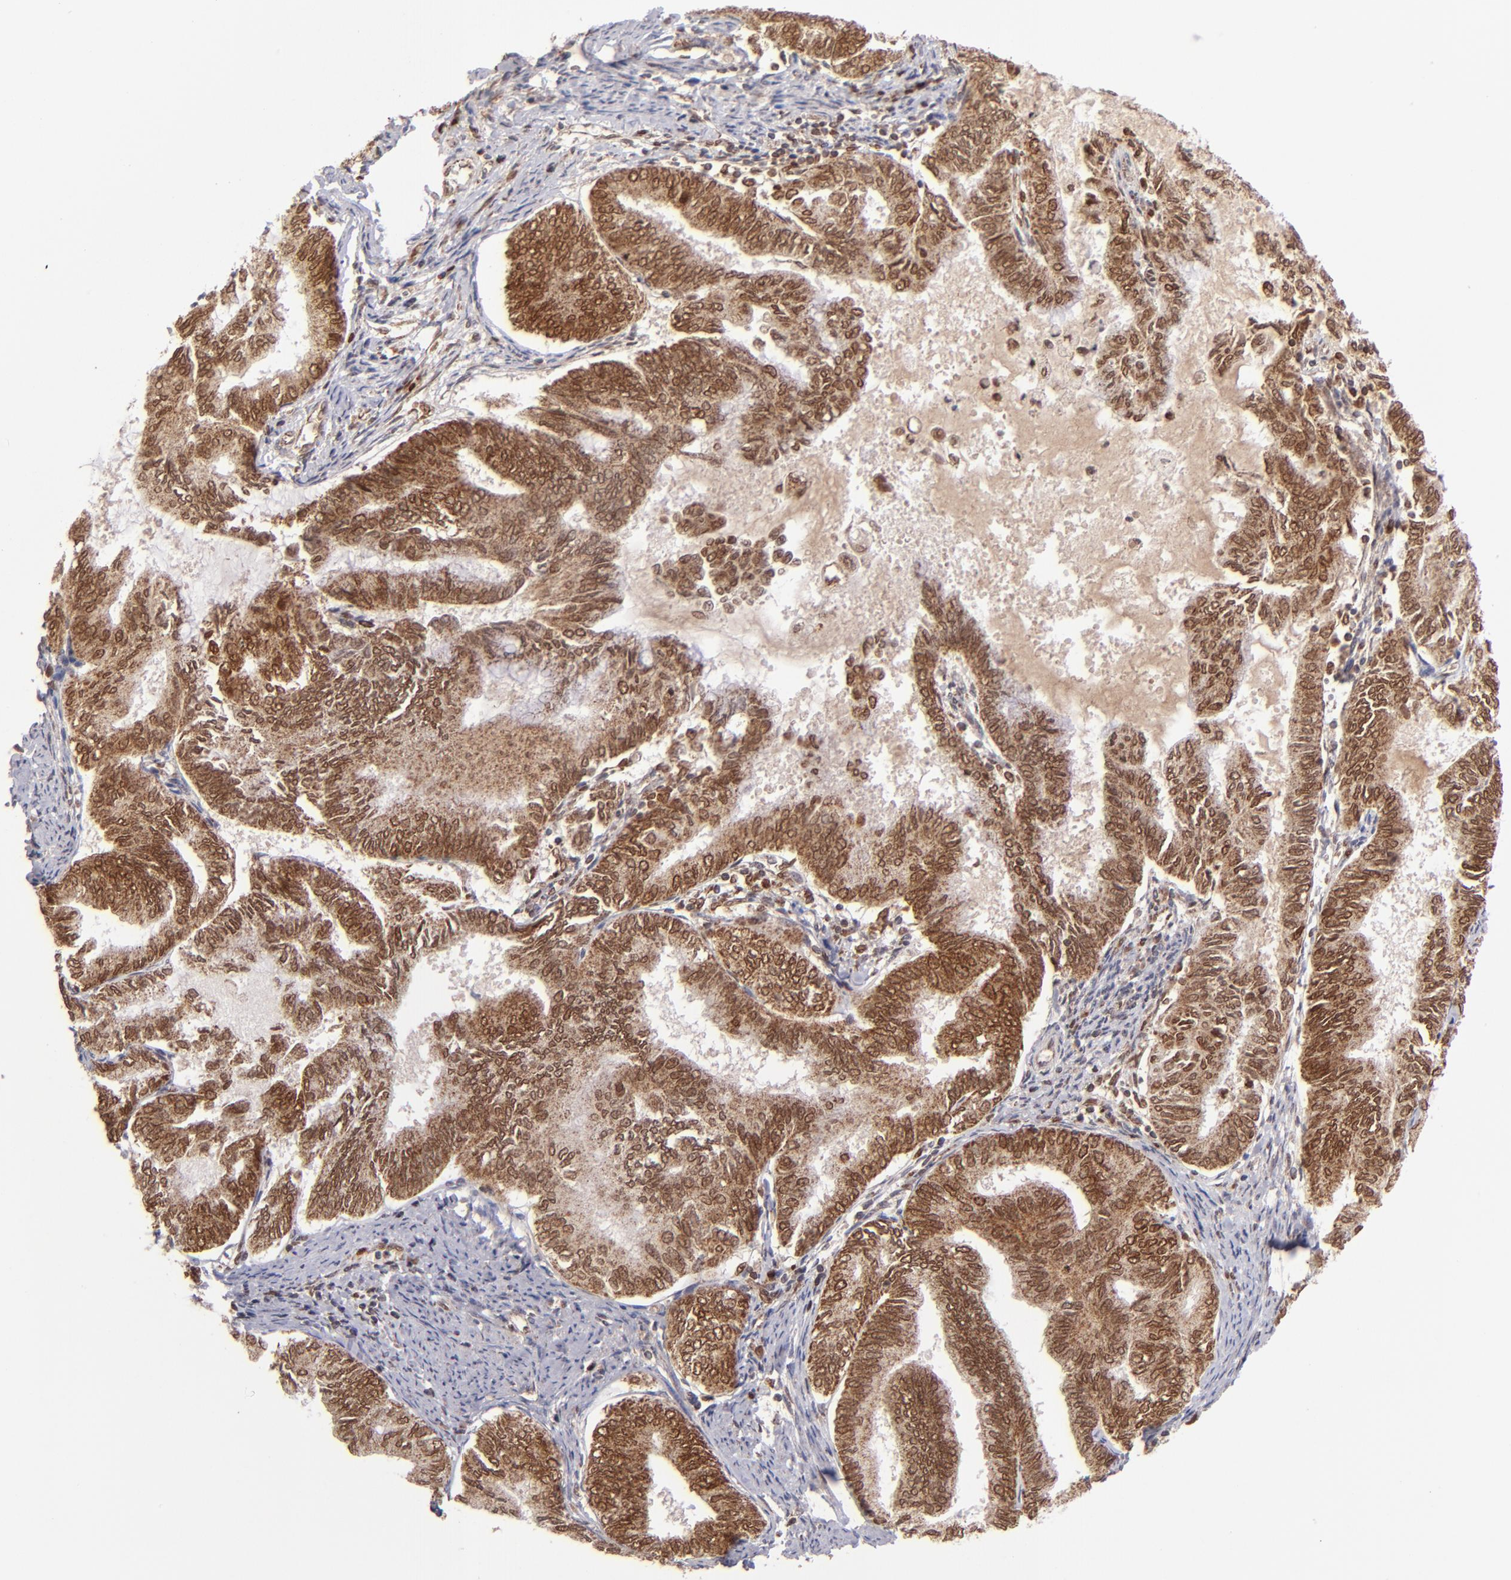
{"staining": {"intensity": "strong", "quantity": ">75%", "location": "cytoplasmic/membranous,nuclear"}, "tissue": "endometrial cancer", "cell_type": "Tumor cells", "image_type": "cancer", "snomed": [{"axis": "morphology", "description": "Adenocarcinoma, NOS"}, {"axis": "topography", "description": "Endometrium"}], "caption": "IHC image of adenocarcinoma (endometrial) stained for a protein (brown), which demonstrates high levels of strong cytoplasmic/membranous and nuclear positivity in about >75% of tumor cells.", "gene": "TOP1MT", "patient": {"sex": "female", "age": 86}}